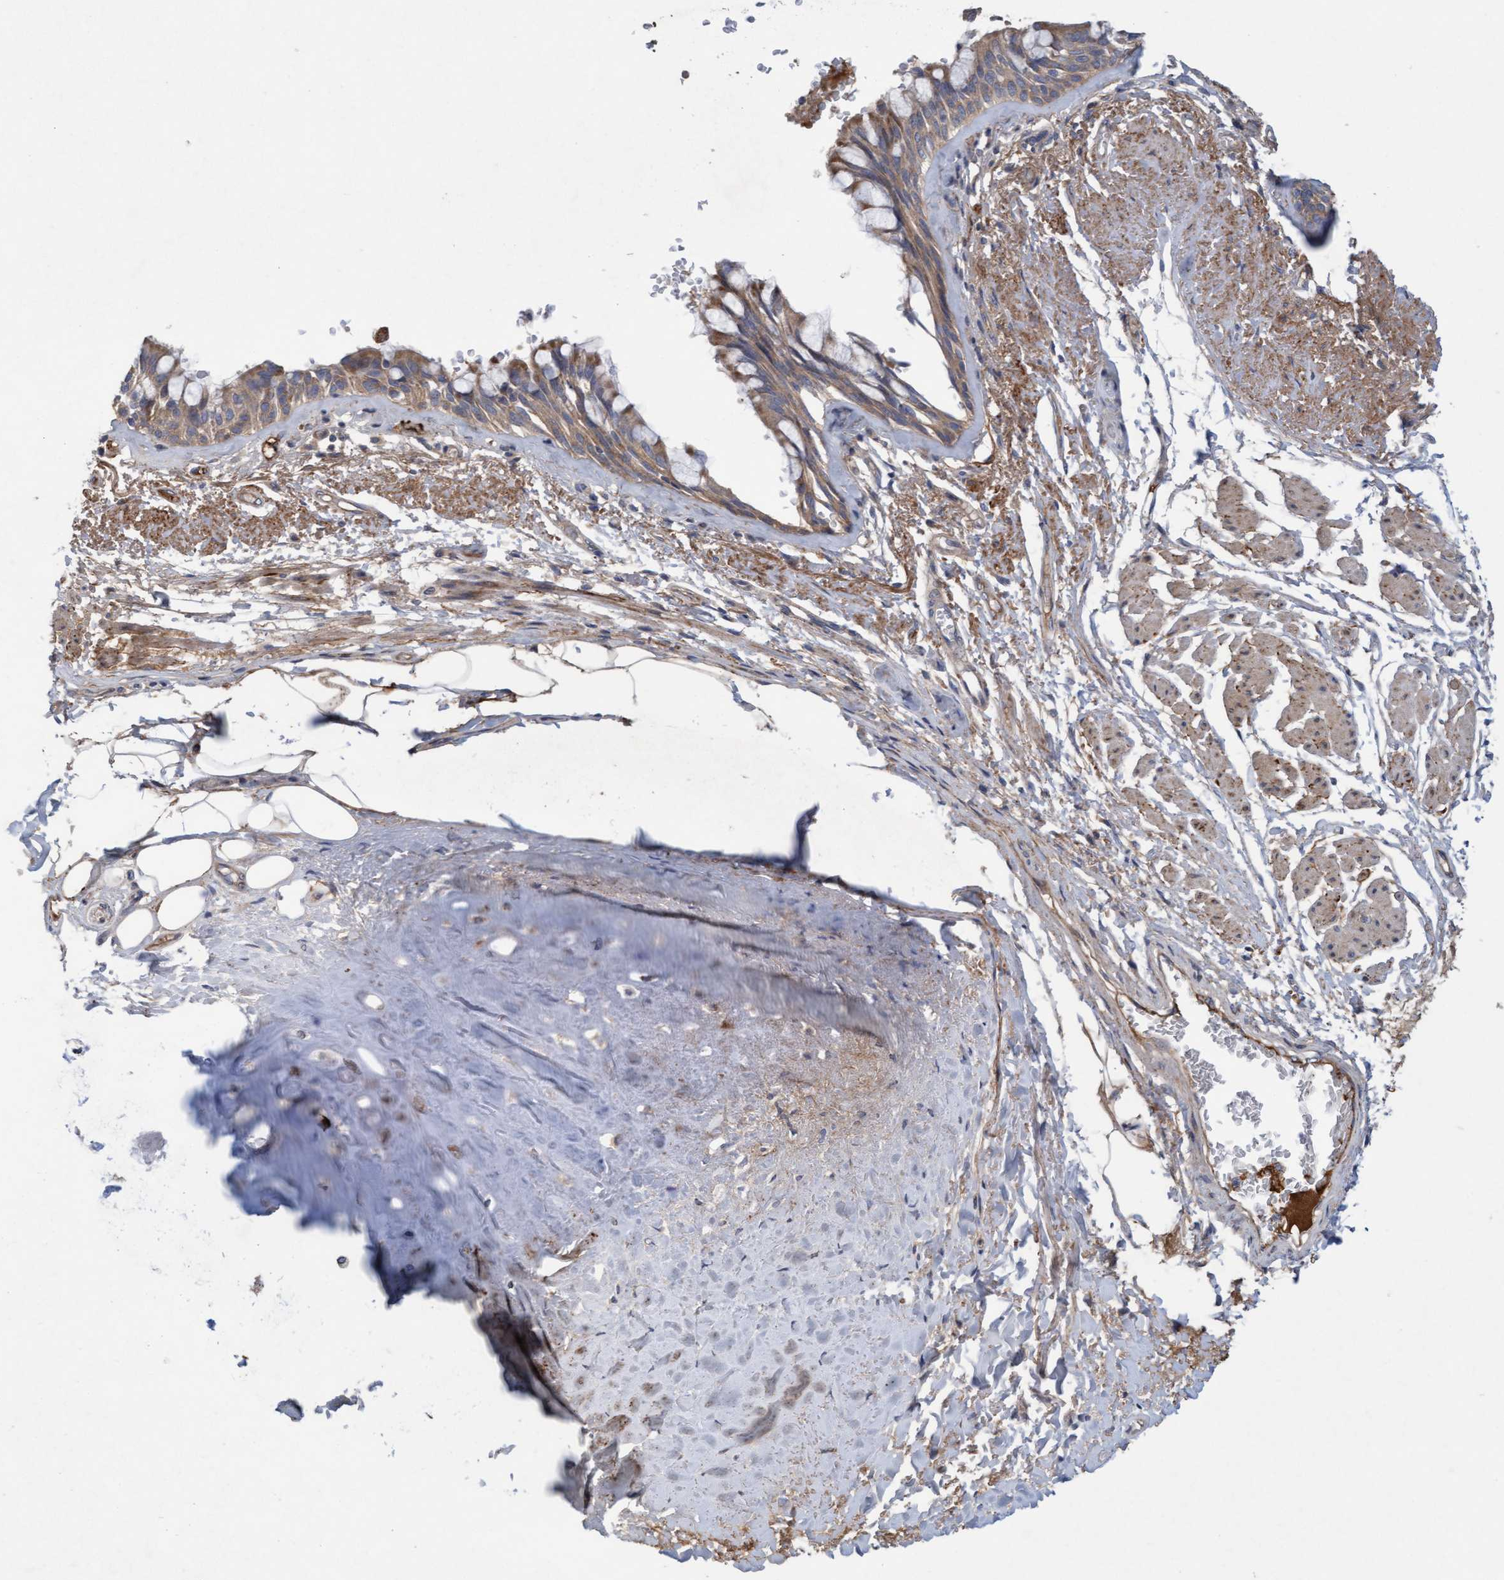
{"staining": {"intensity": "moderate", "quantity": ">75%", "location": "cytoplasmic/membranous"}, "tissue": "bronchus", "cell_type": "Respiratory epithelial cells", "image_type": "normal", "snomed": [{"axis": "morphology", "description": "Normal tissue, NOS"}, {"axis": "topography", "description": "Bronchus"}], "caption": "The histopathology image demonstrates immunohistochemical staining of normal bronchus. There is moderate cytoplasmic/membranous expression is present in about >75% of respiratory epithelial cells. Using DAB (3,3'-diaminobenzidine) (brown) and hematoxylin (blue) stains, captured at high magnification using brightfield microscopy.", "gene": "DDHD2", "patient": {"sex": "male", "age": 66}}